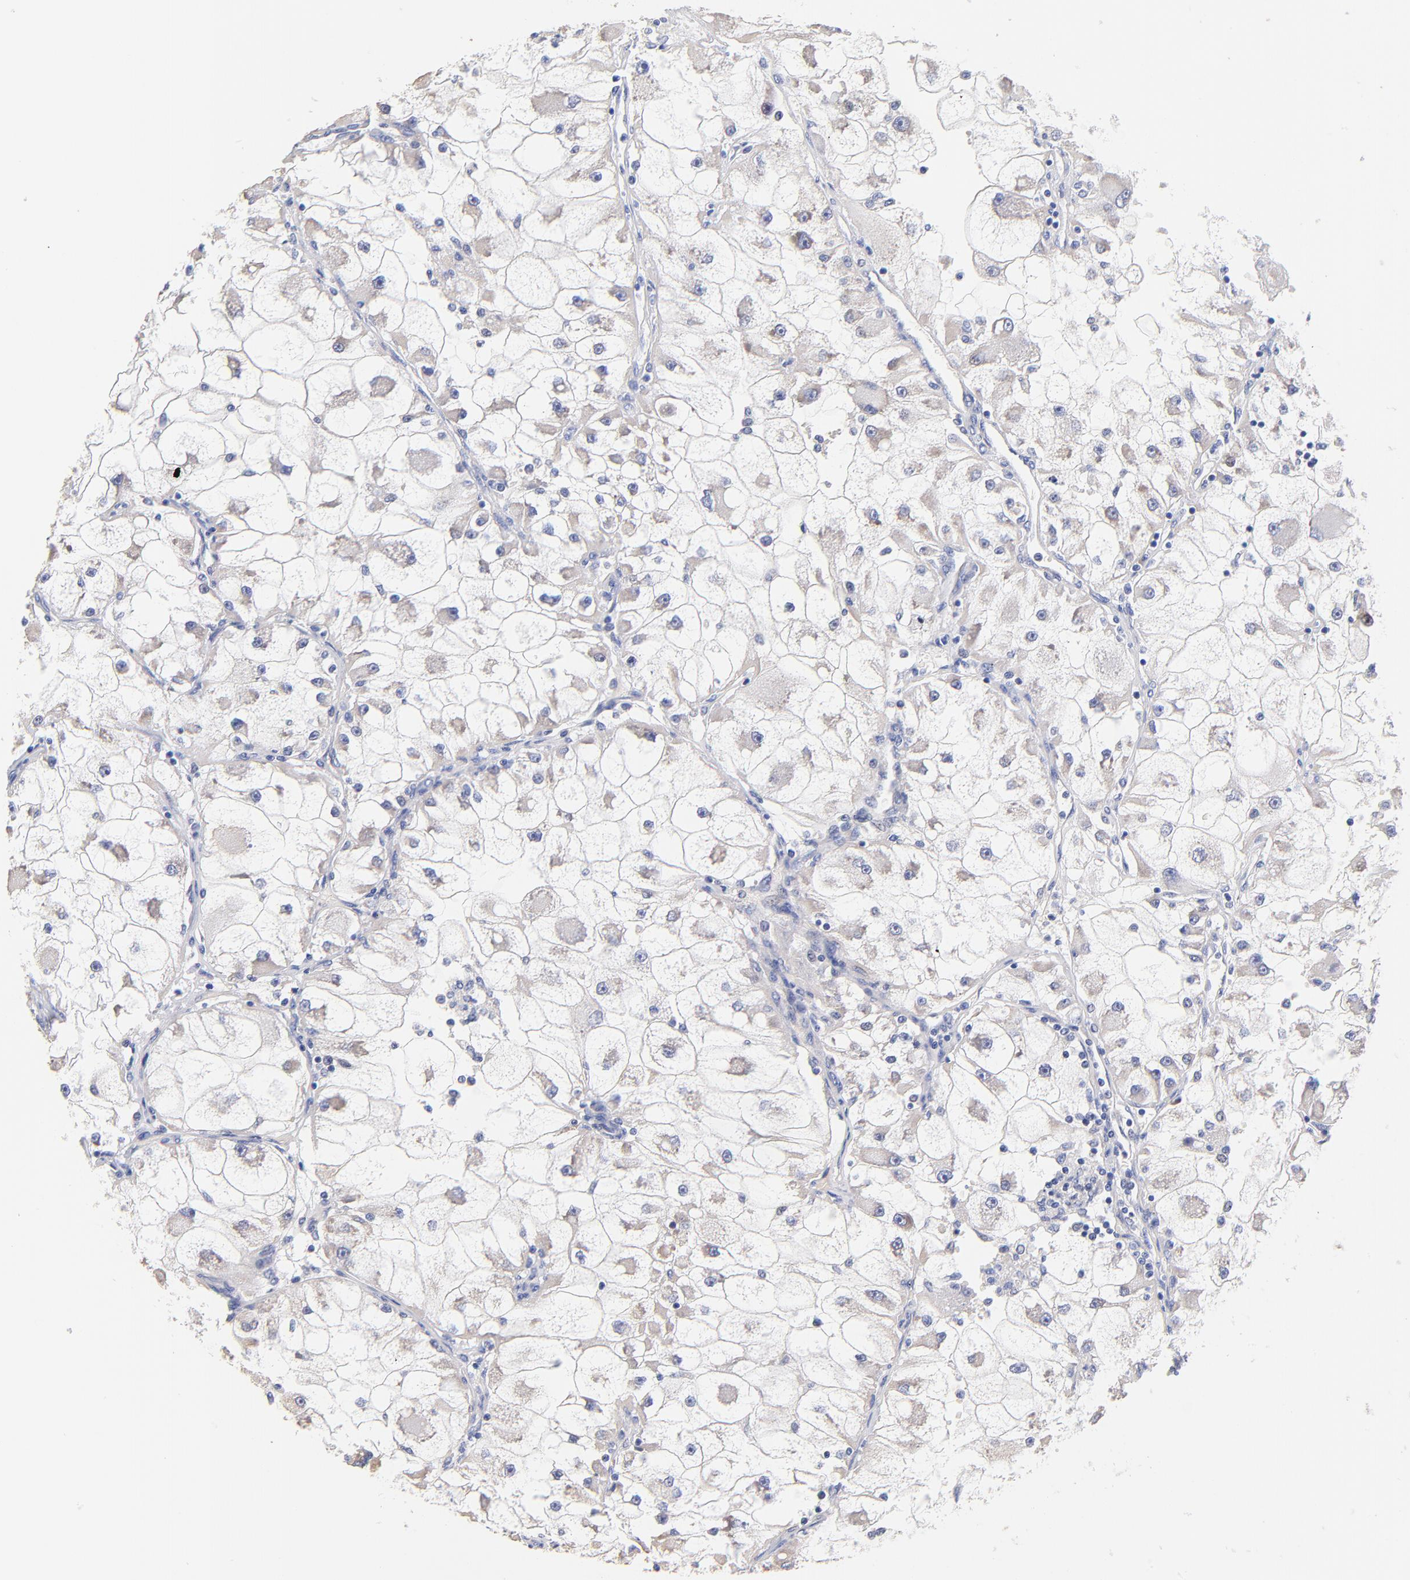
{"staining": {"intensity": "negative", "quantity": "none", "location": "none"}, "tissue": "renal cancer", "cell_type": "Tumor cells", "image_type": "cancer", "snomed": [{"axis": "morphology", "description": "Adenocarcinoma, NOS"}, {"axis": "topography", "description": "Kidney"}], "caption": "Tumor cells show no significant protein positivity in renal cancer (adenocarcinoma).", "gene": "PTK7", "patient": {"sex": "female", "age": 73}}